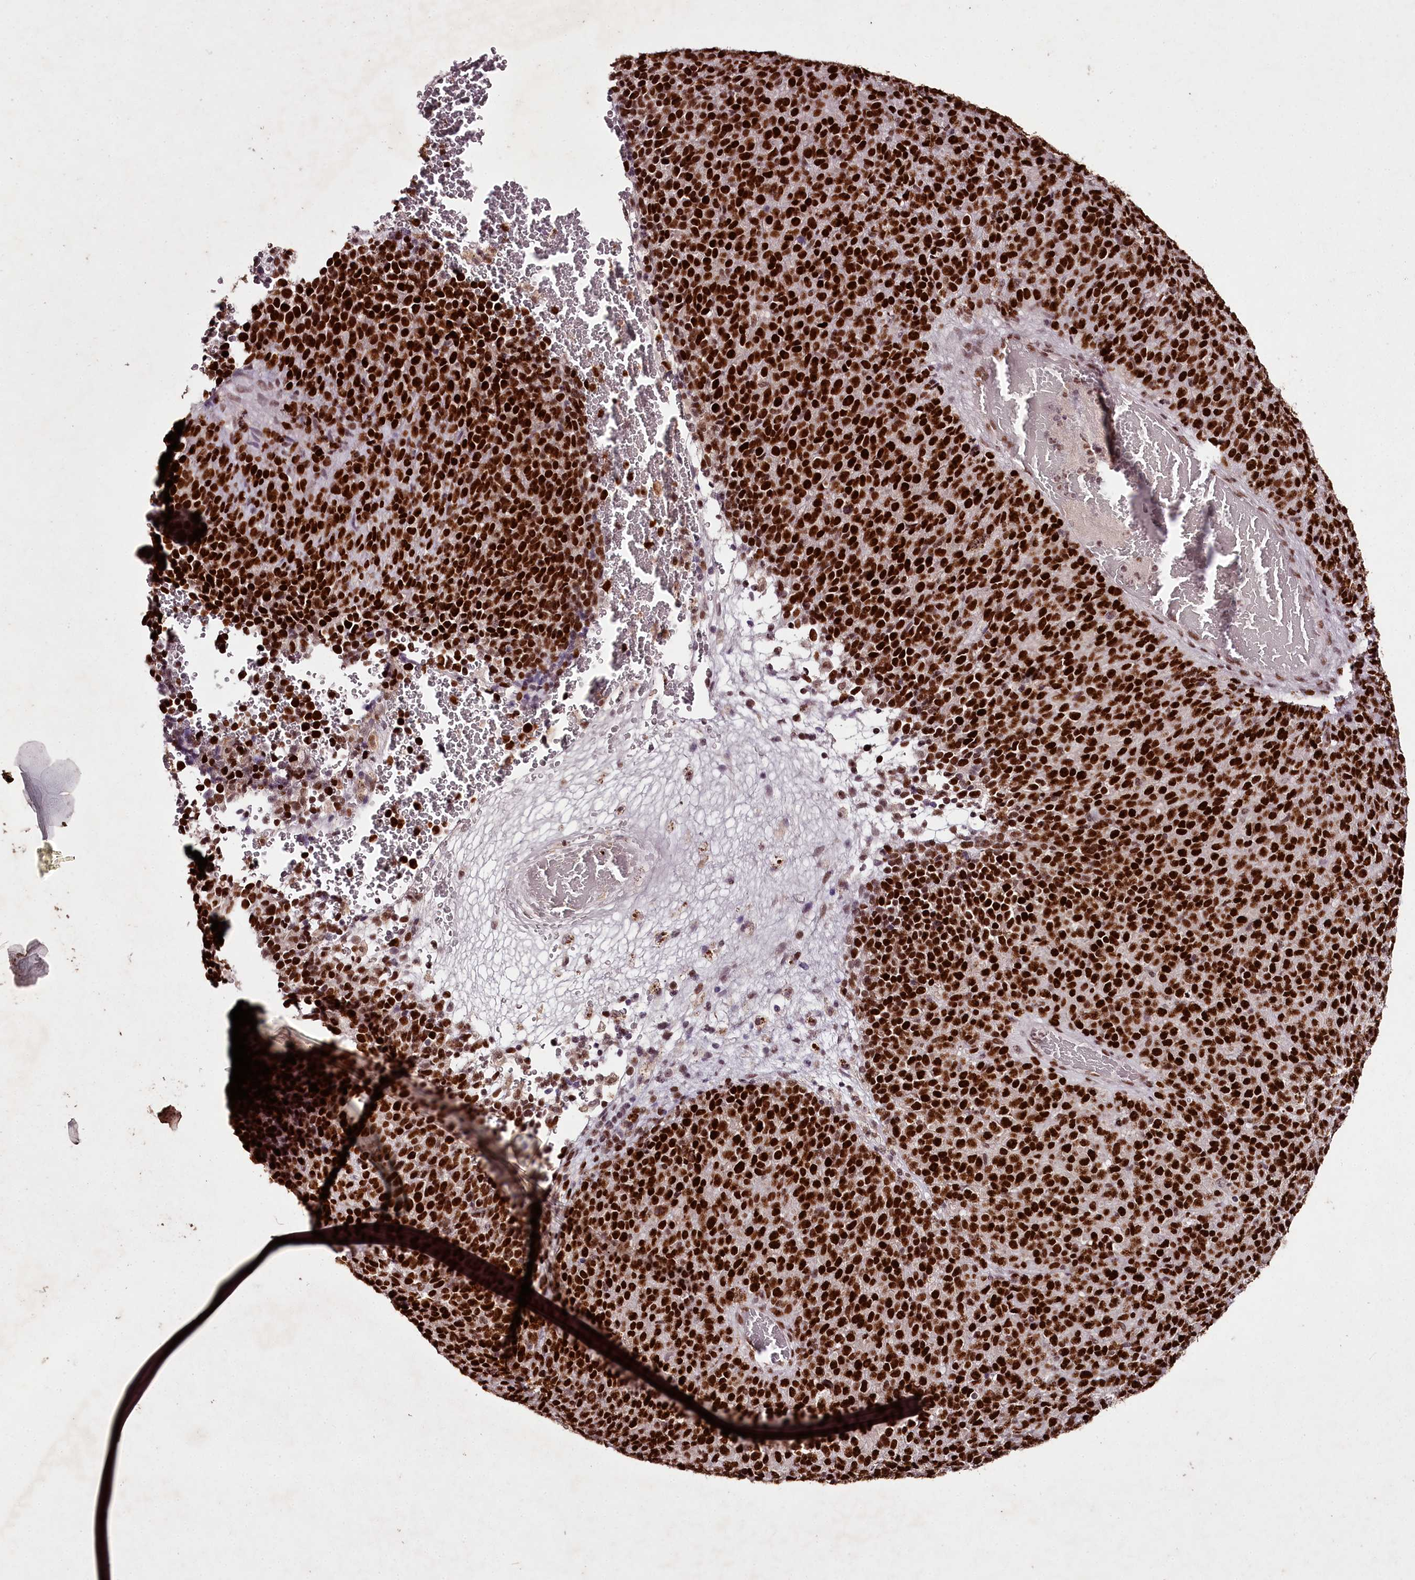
{"staining": {"intensity": "strong", "quantity": ">75%", "location": "nuclear"}, "tissue": "melanoma", "cell_type": "Tumor cells", "image_type": "cancer", "snomed": [{"axis": "morphology", "description": "Malignant melanoma, Metastatic site"}, {"axis": "topography", "description": "Brain"}], "caption": "Melanoma stained with immunohistochemistry displays strong nuclear staining in about >75% of tumor cells. (DAB (3,3'-diaminobenzidine) IHC with brightfield microscopy, high magnification).", "gene": "PSPC1", "patient": {"sex": "female", "age": 56}}